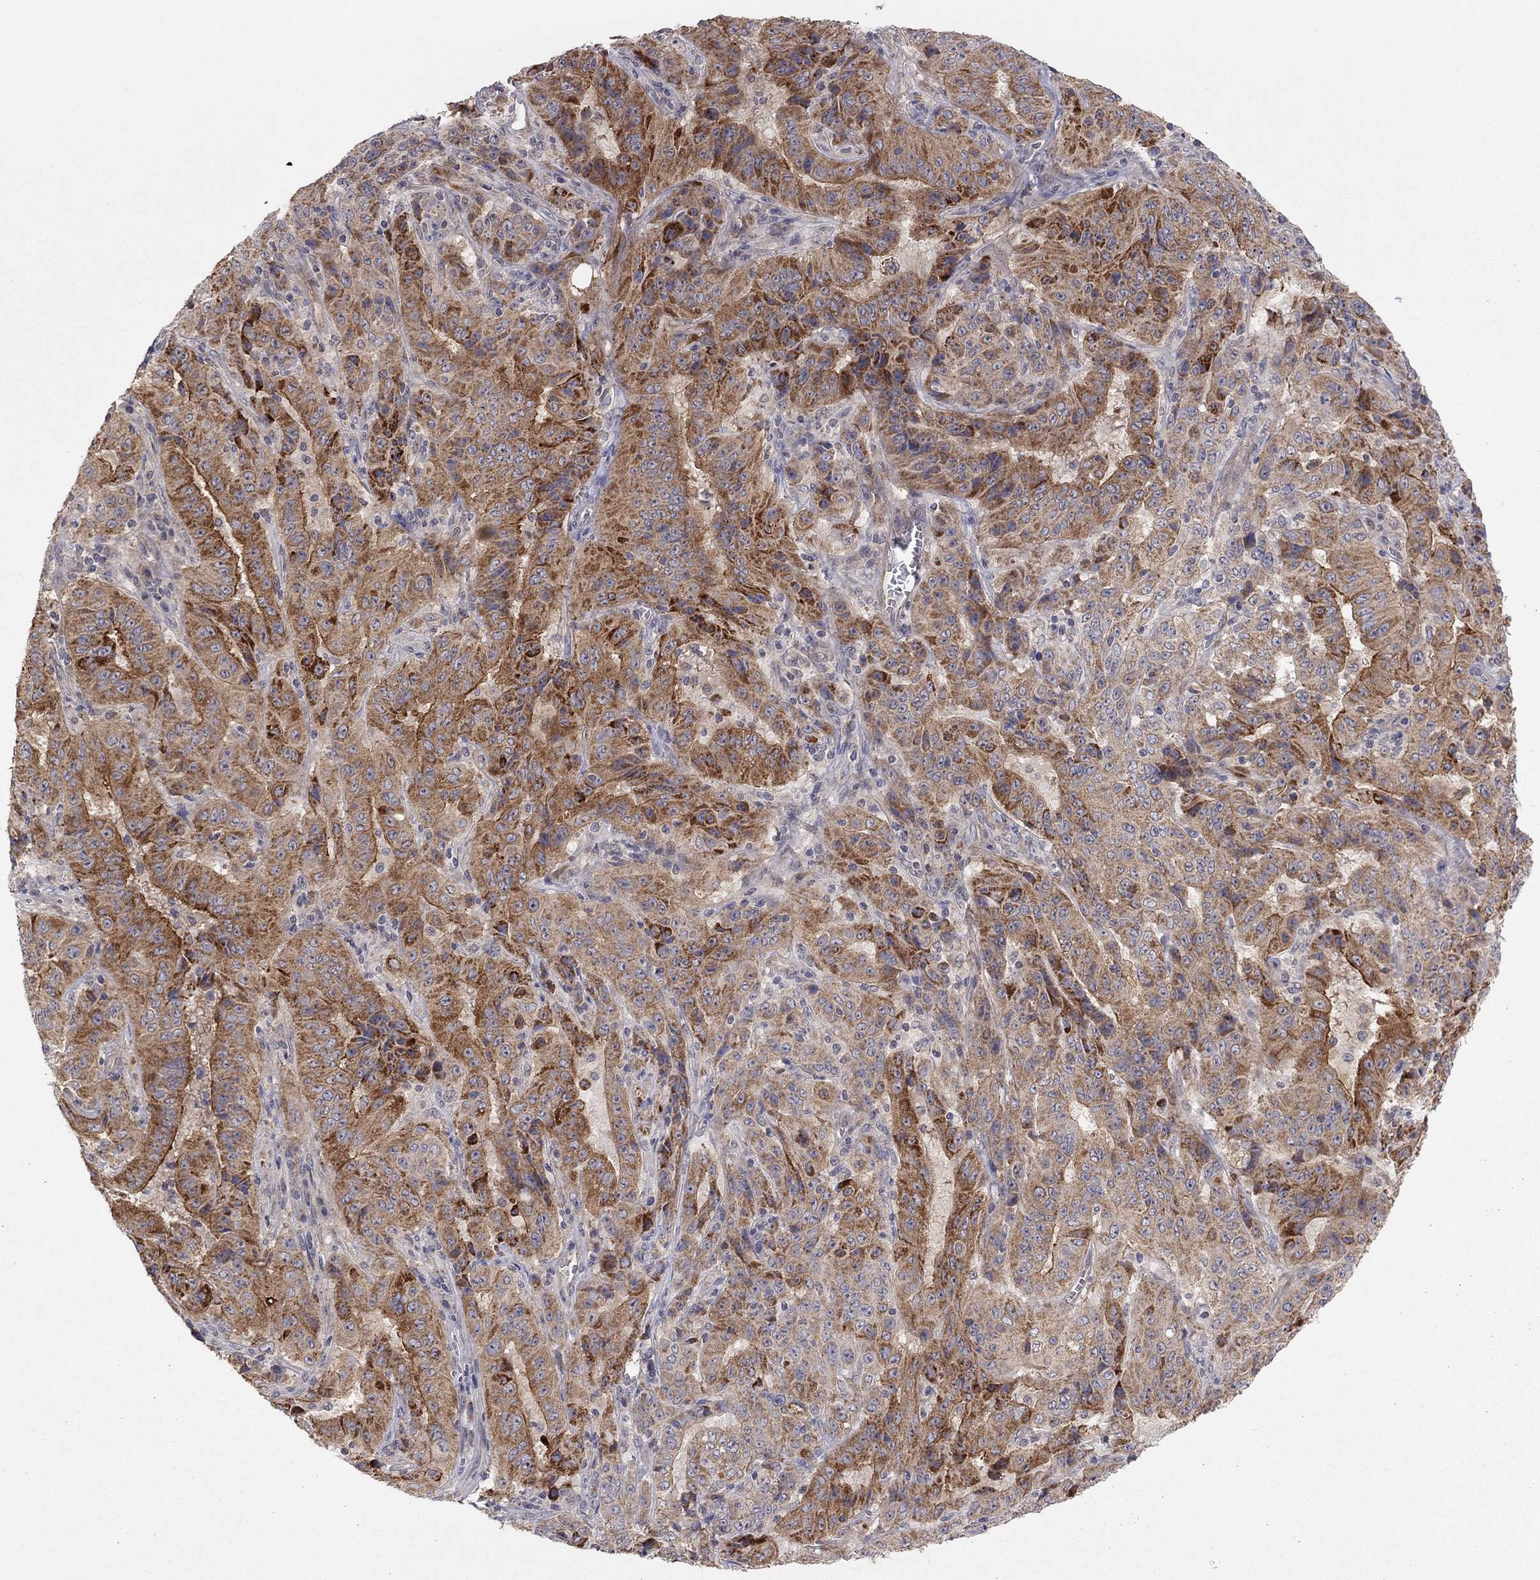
{"staining": {"intensity": "strong", "quantity": ">75%", "location": "cytoplasmic/membranous"}, "tissue": "pancreatic cancer", "cell_type": "Tumor cells", "image_type": "cancer", "snomed": [{"axis": "morphology", "description": "Adenocarcinoma, NOS"}, {"axis": "topography", "description": "Pancreas"}], "caption": "Tumor cells display high levels of strong cytoplasmic/membranous expression in about >75% of cells in adenocarcinoma (pancreatic).", "gene": "CRACDL", "patient": {"sex": "male", "age": 63}}